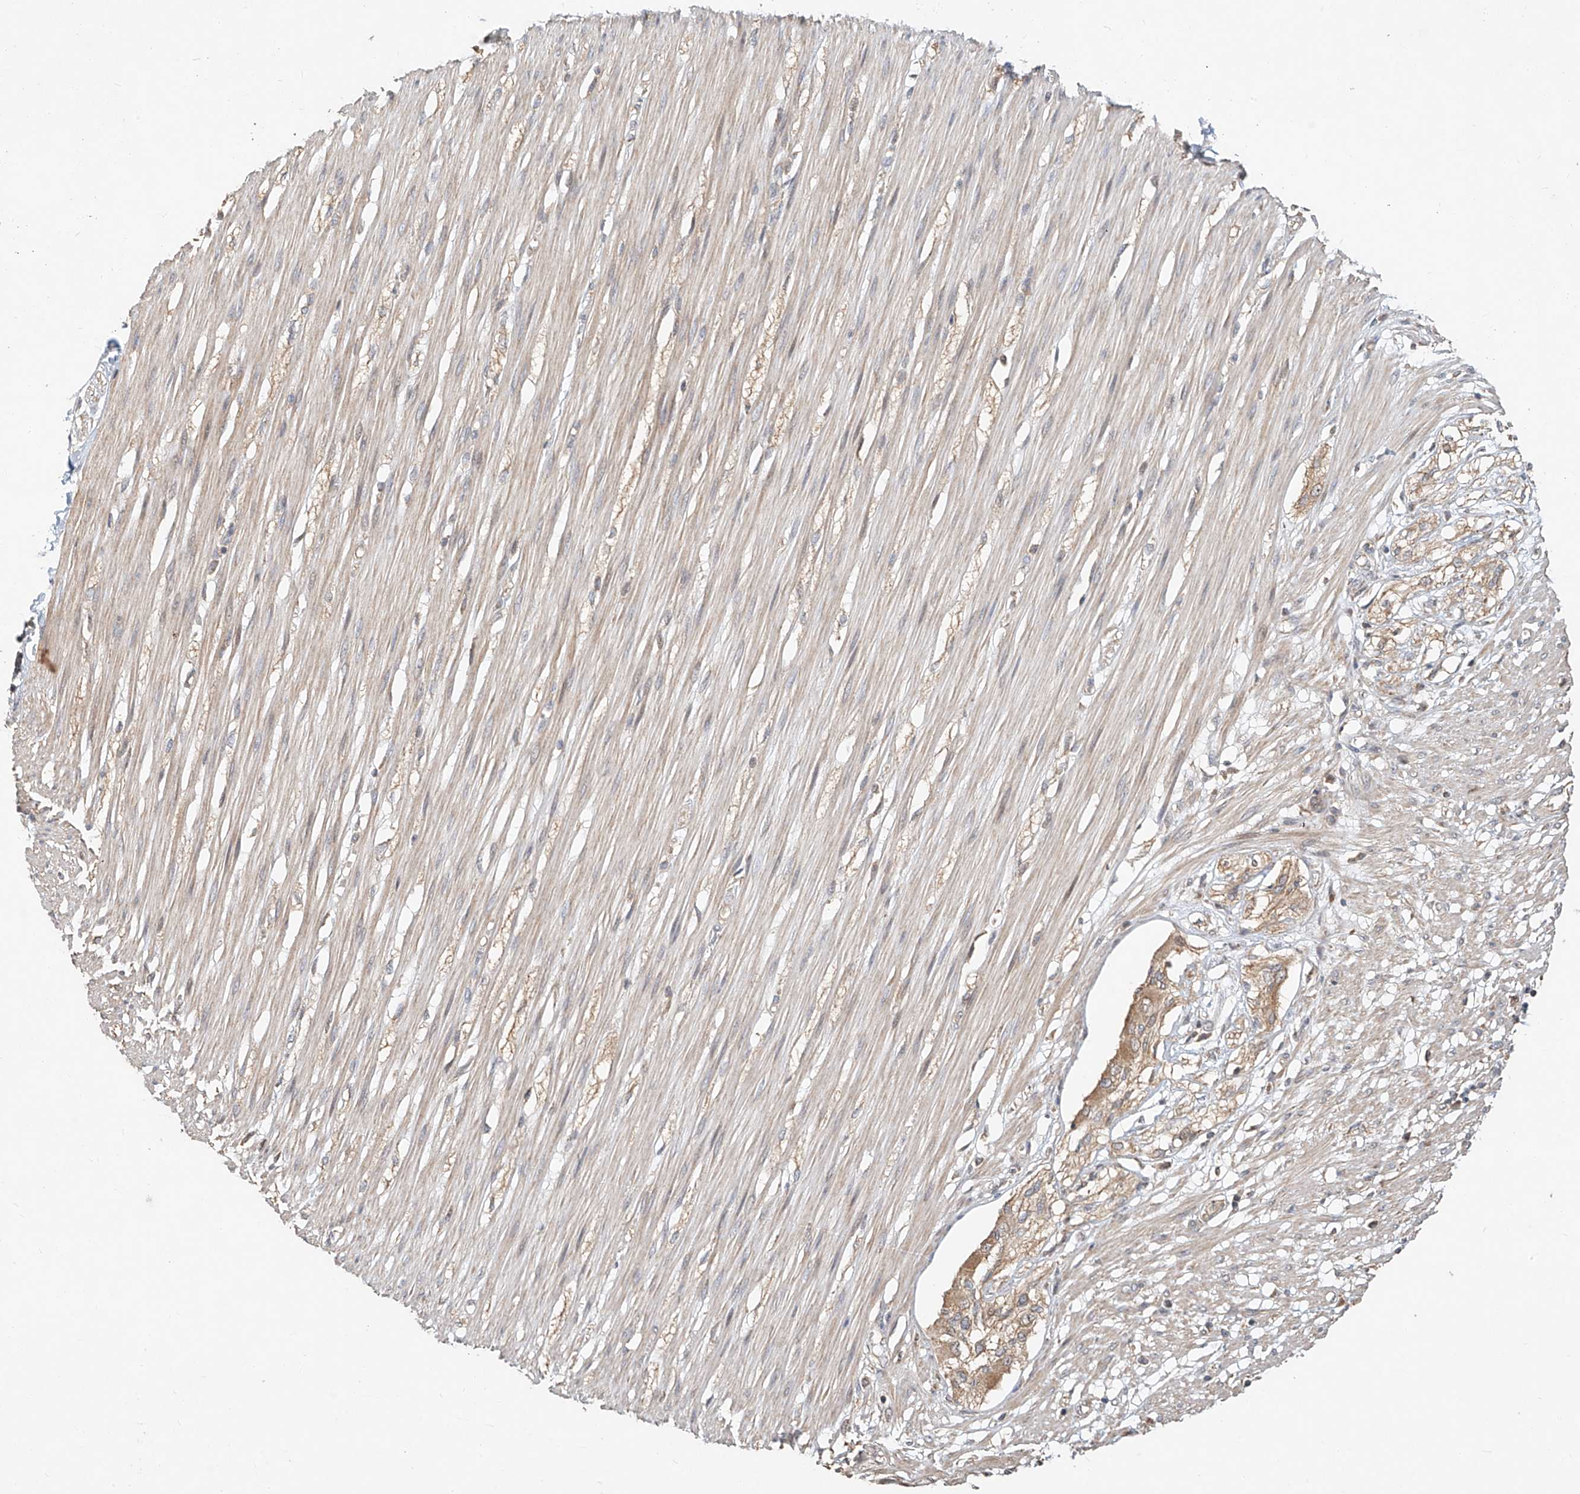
{"staining": {"intensity": "weak", "quantity": "25%-75%", "location": "cytoplasmic/membranous"}, "tissue": "smooth muscle", "cell_type": "Smooth muscle cells", "image_type": "normal", "snomed": [{"axis": "morphology", "description": "Normal tissue, NOS"}, {"axis": "morphology", "description": "Adenocarcinoma, NOS"}, {"axis": "topography", "description": "Colon"}, {"axis": "topography", "description": "Peripheral nerve tissue"}], "caption": "IHC micrograph of unremarkable smooth muscle: human smooth muscle stained using immunohistochemistry displays low levels of weak protein expression localized specifically in the cytoplasmic/membranous of smooth muscle cells, appearing as a cytoplasmic/membranous brown color.", "gene": "TMEM61", "patient": {"sex": "male", "age": 14}}